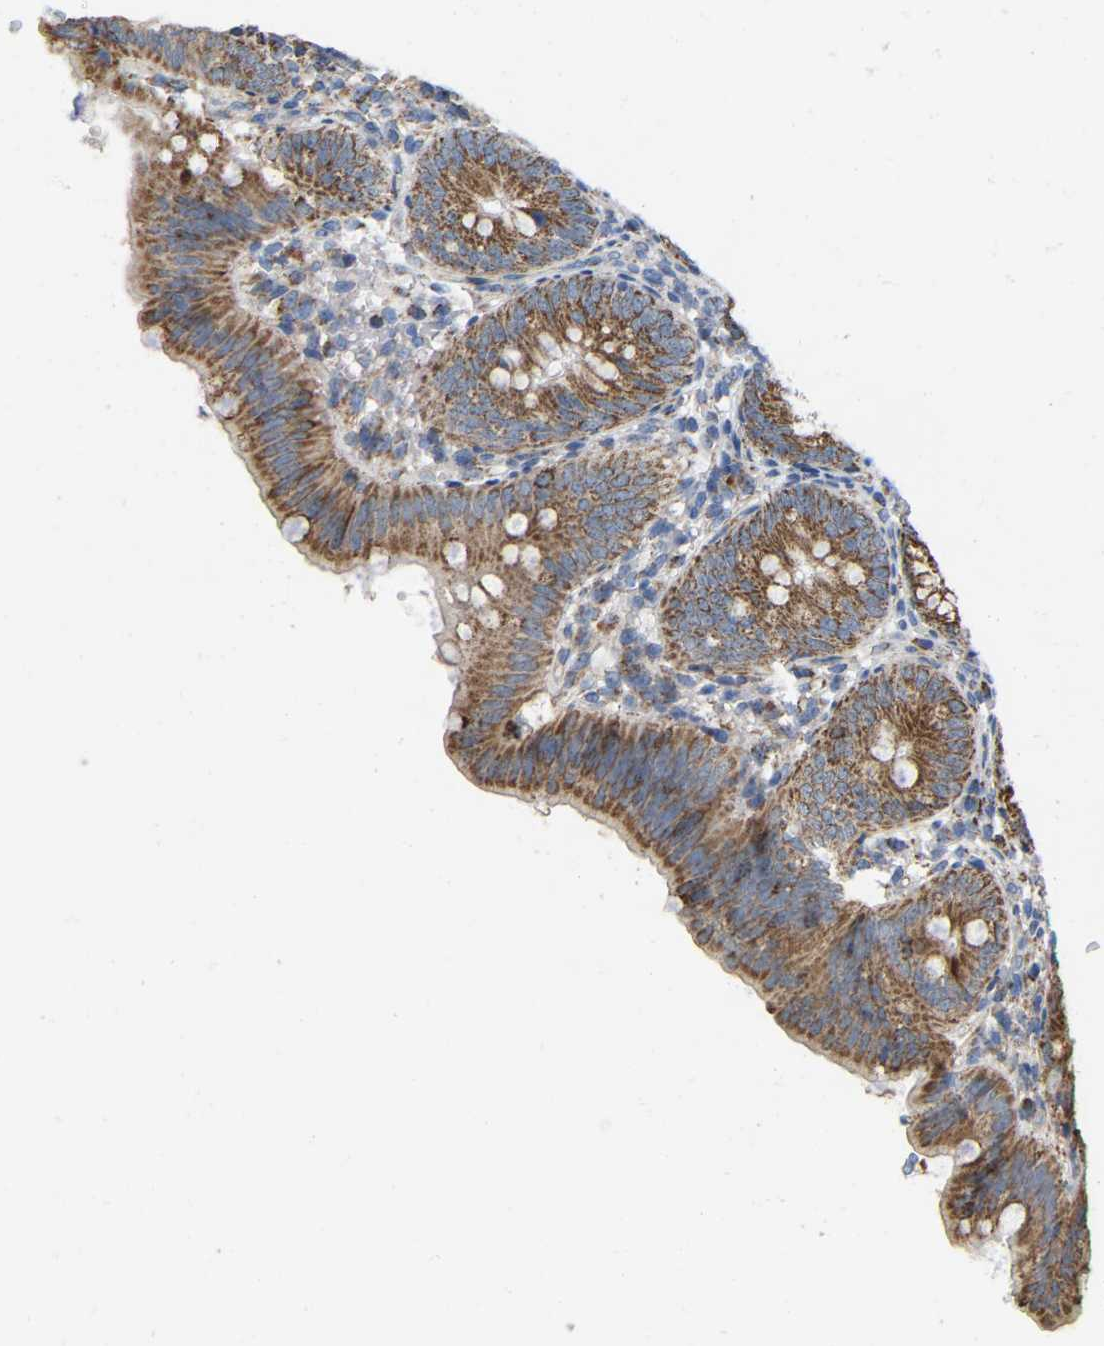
{"staining": {"intensity": "moderate", "quantity": ">75%", "location": "cytoplasmic/membranous"}, "tissue": "appendix", "cell_type": "Glandular cells", "image_type": "normal", "snomed": [{"axis": "morphology", "description": "Normal tissue, NOS"}, {"axis": "topography", "description": "Appendix"}], "caption": "High-power microscopy captured an IHC micrograph of unremarkable appendix, revealing moderate cytoplasmic/membranous expression in about >75% of glandular cells.", "gene": "CBLB", "patient": {"sex": "male", "age": 1}}